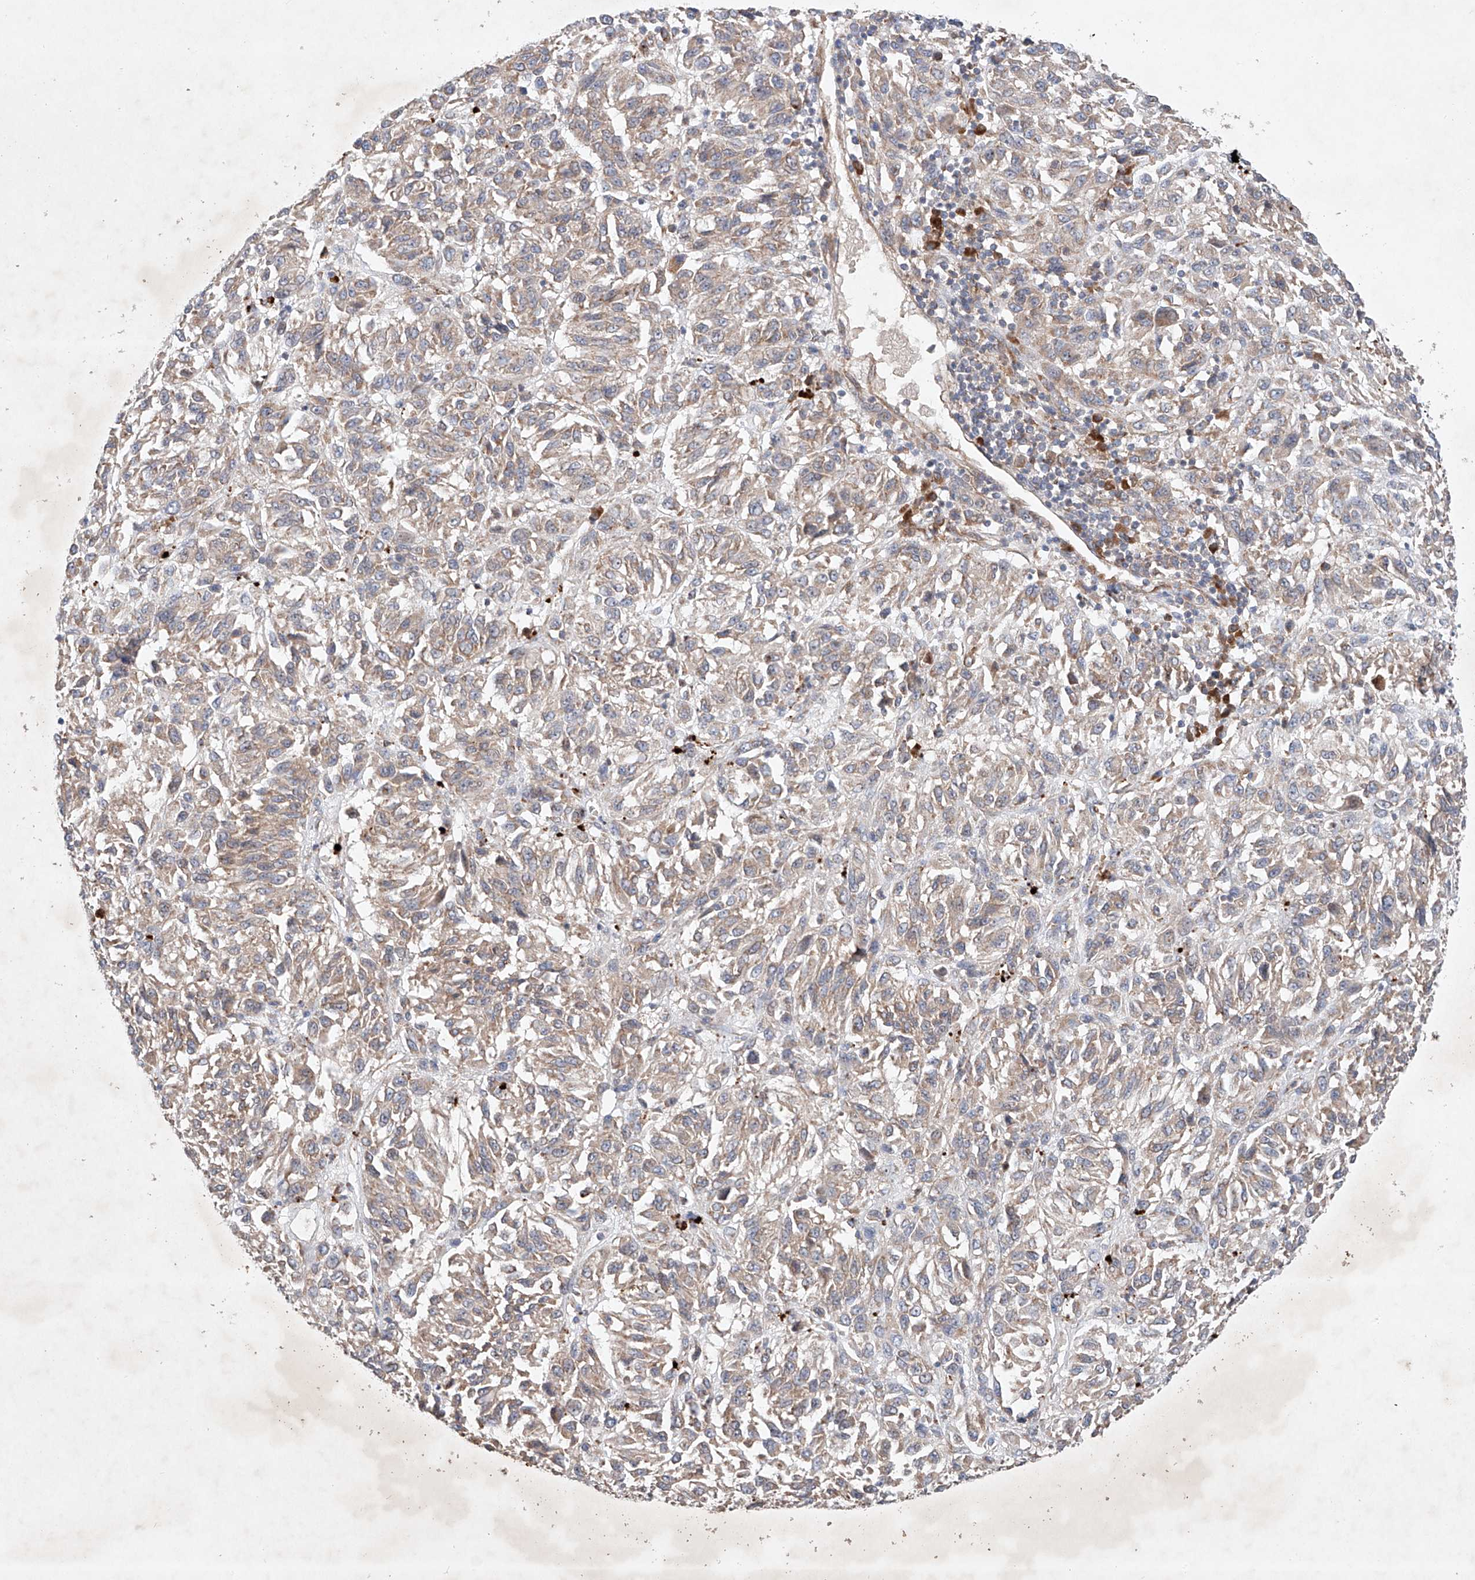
{"staining": {"intensity": "weak", "quantity": "25%-75%", "location": "cytoplasmic/membranous"}, "tissue": "melanoma", "cell_type": "Tumor cells", "image_type": "cancer", "snomed": [{"axis": "morphology", "description": "Malignant melanoma, Metastatic site"}, {"axis": "topography", "description": "Lung"}], "caption": "Tumor cells reveal weak cytoplasmic/membranous positivity in about 25%-75% of cells in melanoma.", "gene": "FASTK", "patient": {"sex": "male", "age": 64}}